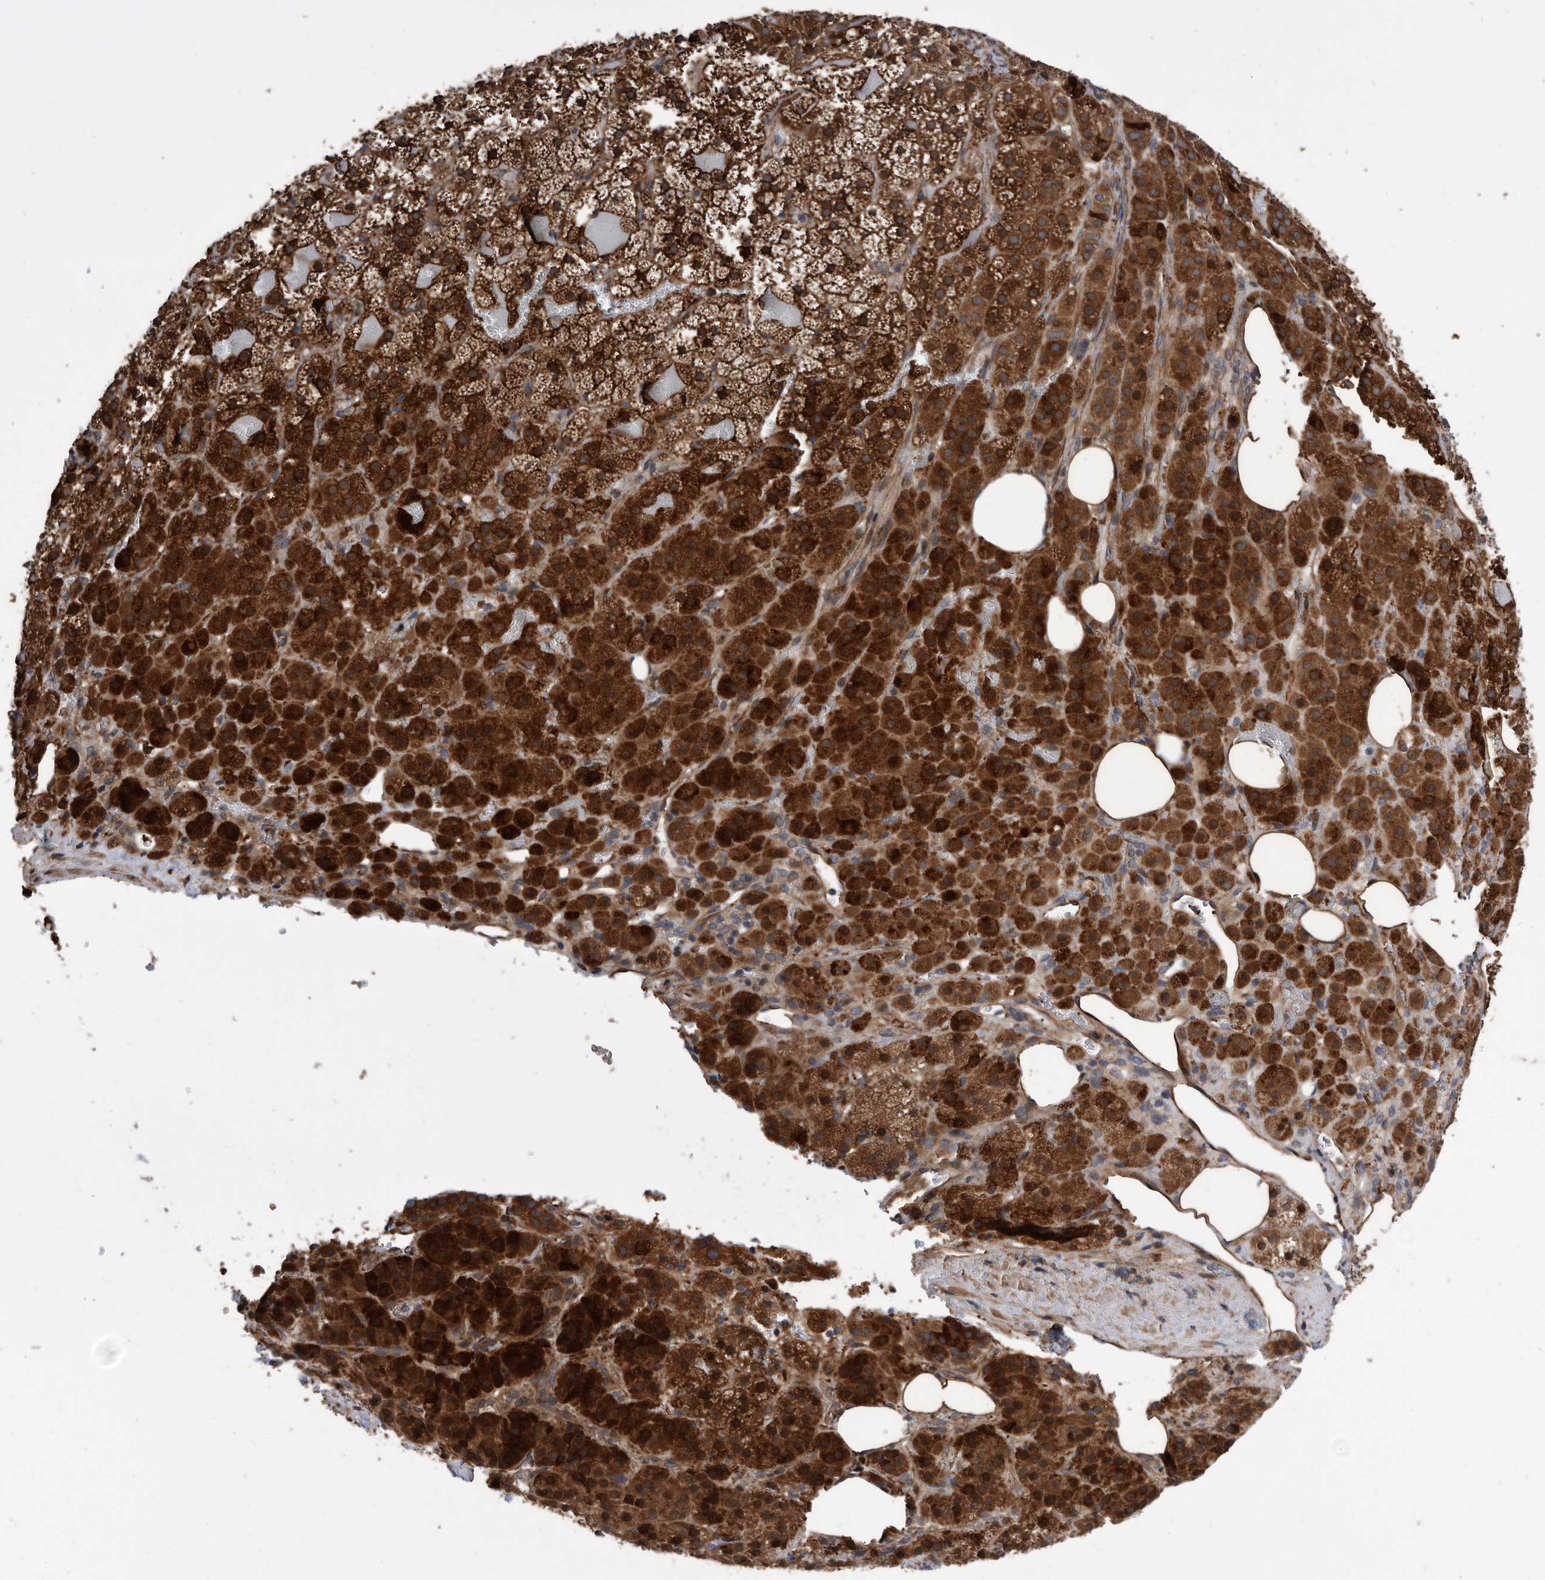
{"staining": {"intensity": "strong", "quantity": ">75%", "location": "cytoplasmic/membranous"}, "tissue": "adrenal gland", "cell_type": "Glandular cells", "image_type": "normal", "snomed": [{"axis": "morphology", "description": "Normal tissue, NOS"}, {"axis": "topography", "description": "Adrenal gland"}], "caption": "A photomicrograph of human adrenal gland stained for a protein demonstrates strong cytoplasmic/membranous brown staining in glandular cells.", "gene": "SERINC2", "patient": {"sex": "female", "age": 59}}